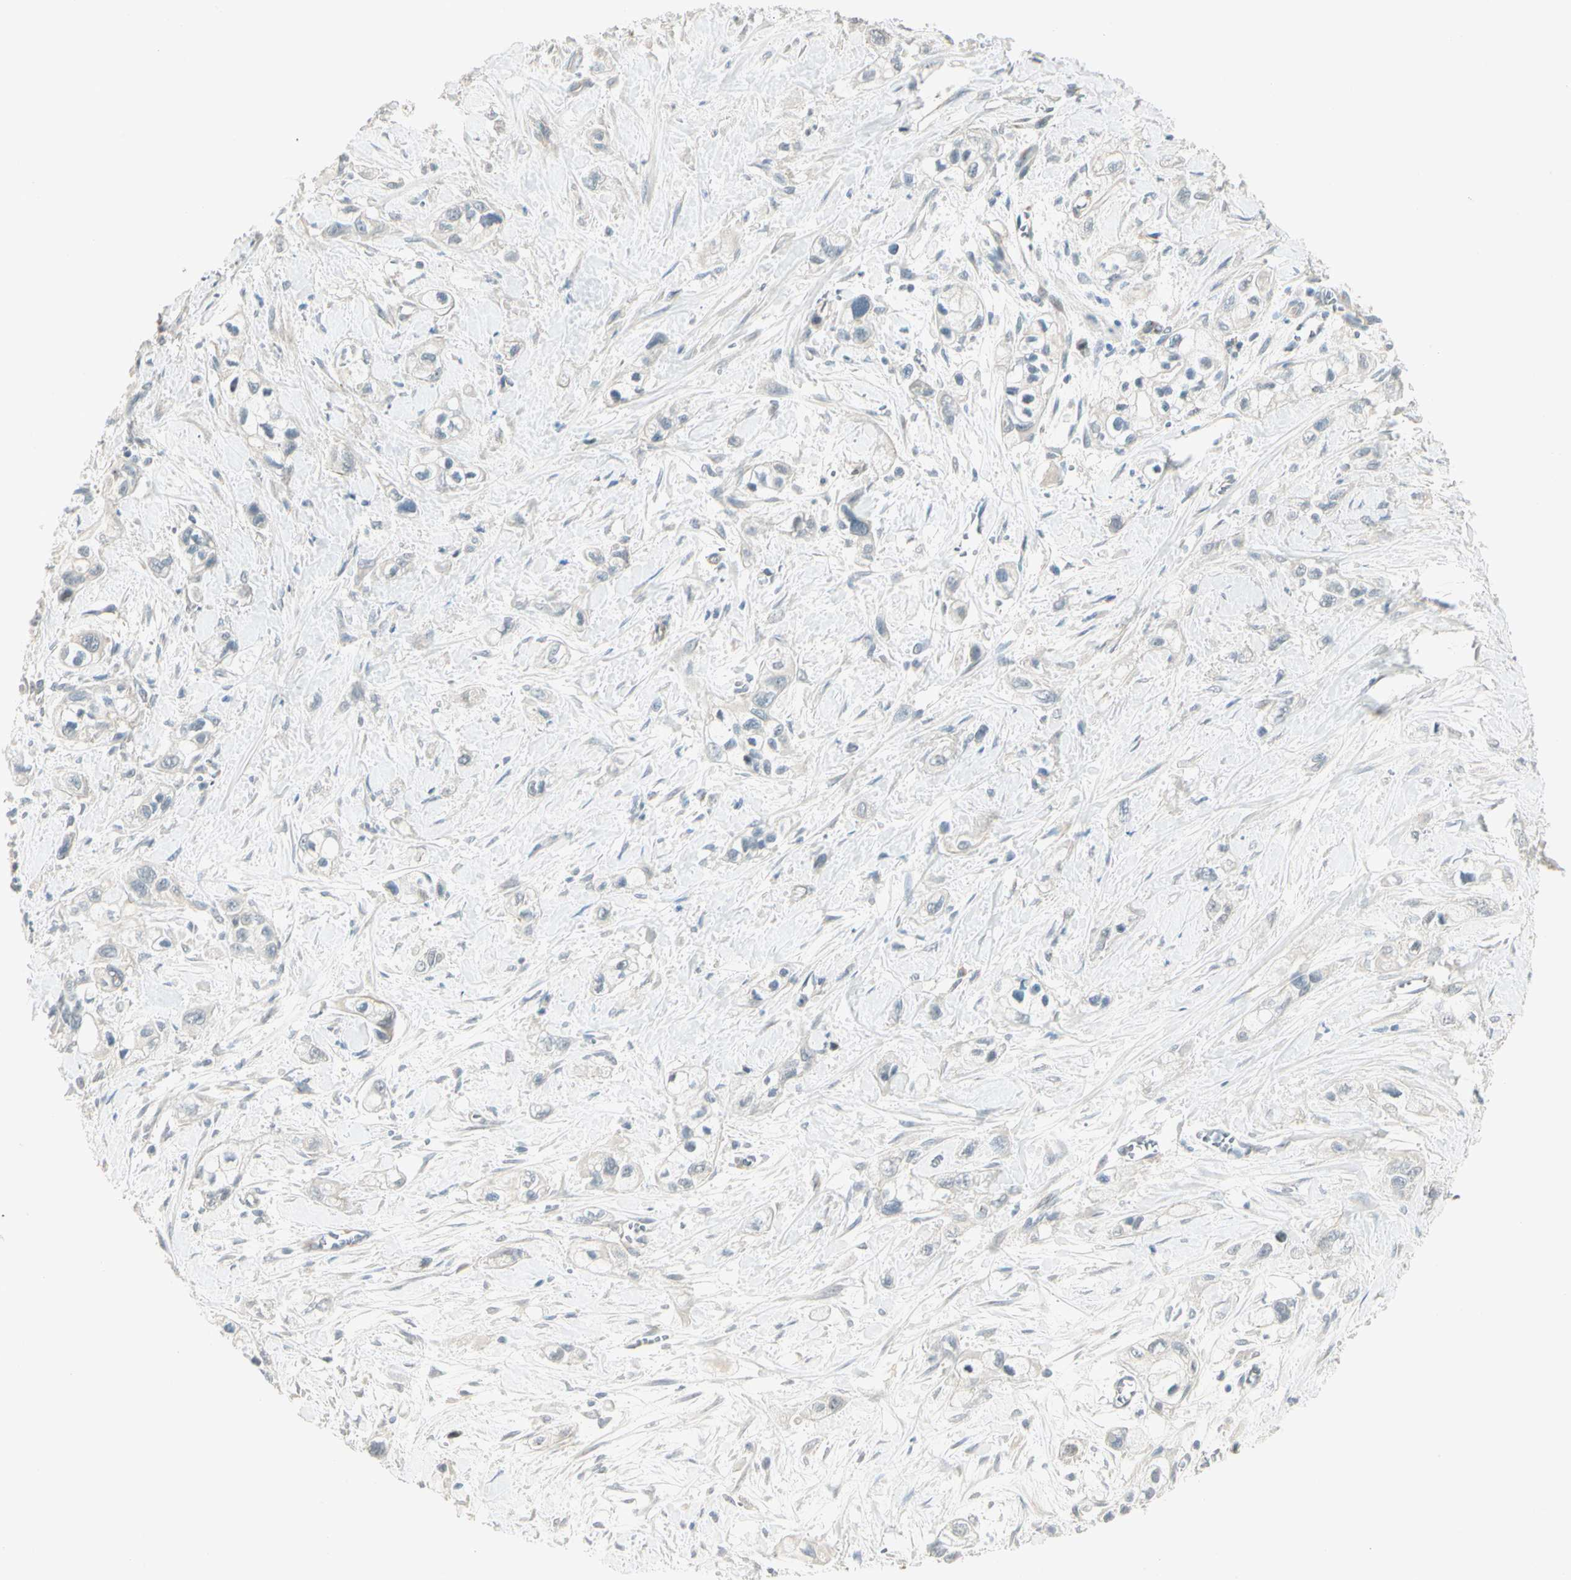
{"staining": {"intensity": "negative", "quantity": "none", "location": "none"}, "tissue": "pancreatic cancer", "cell_type": "Tumor cells", "image_type": "cancer", "snomed": [{"axis": "morphology", "description": "Adenocarcinoma, NOS"}, {"axis": "topography", "description": "Pancreas"}], "caption": "A histopathology image of human pancreatic cancer is negative for staining in tumor cells.", "gene": "PCDHB15", "patient": {"sex": "male", "age": 74}}